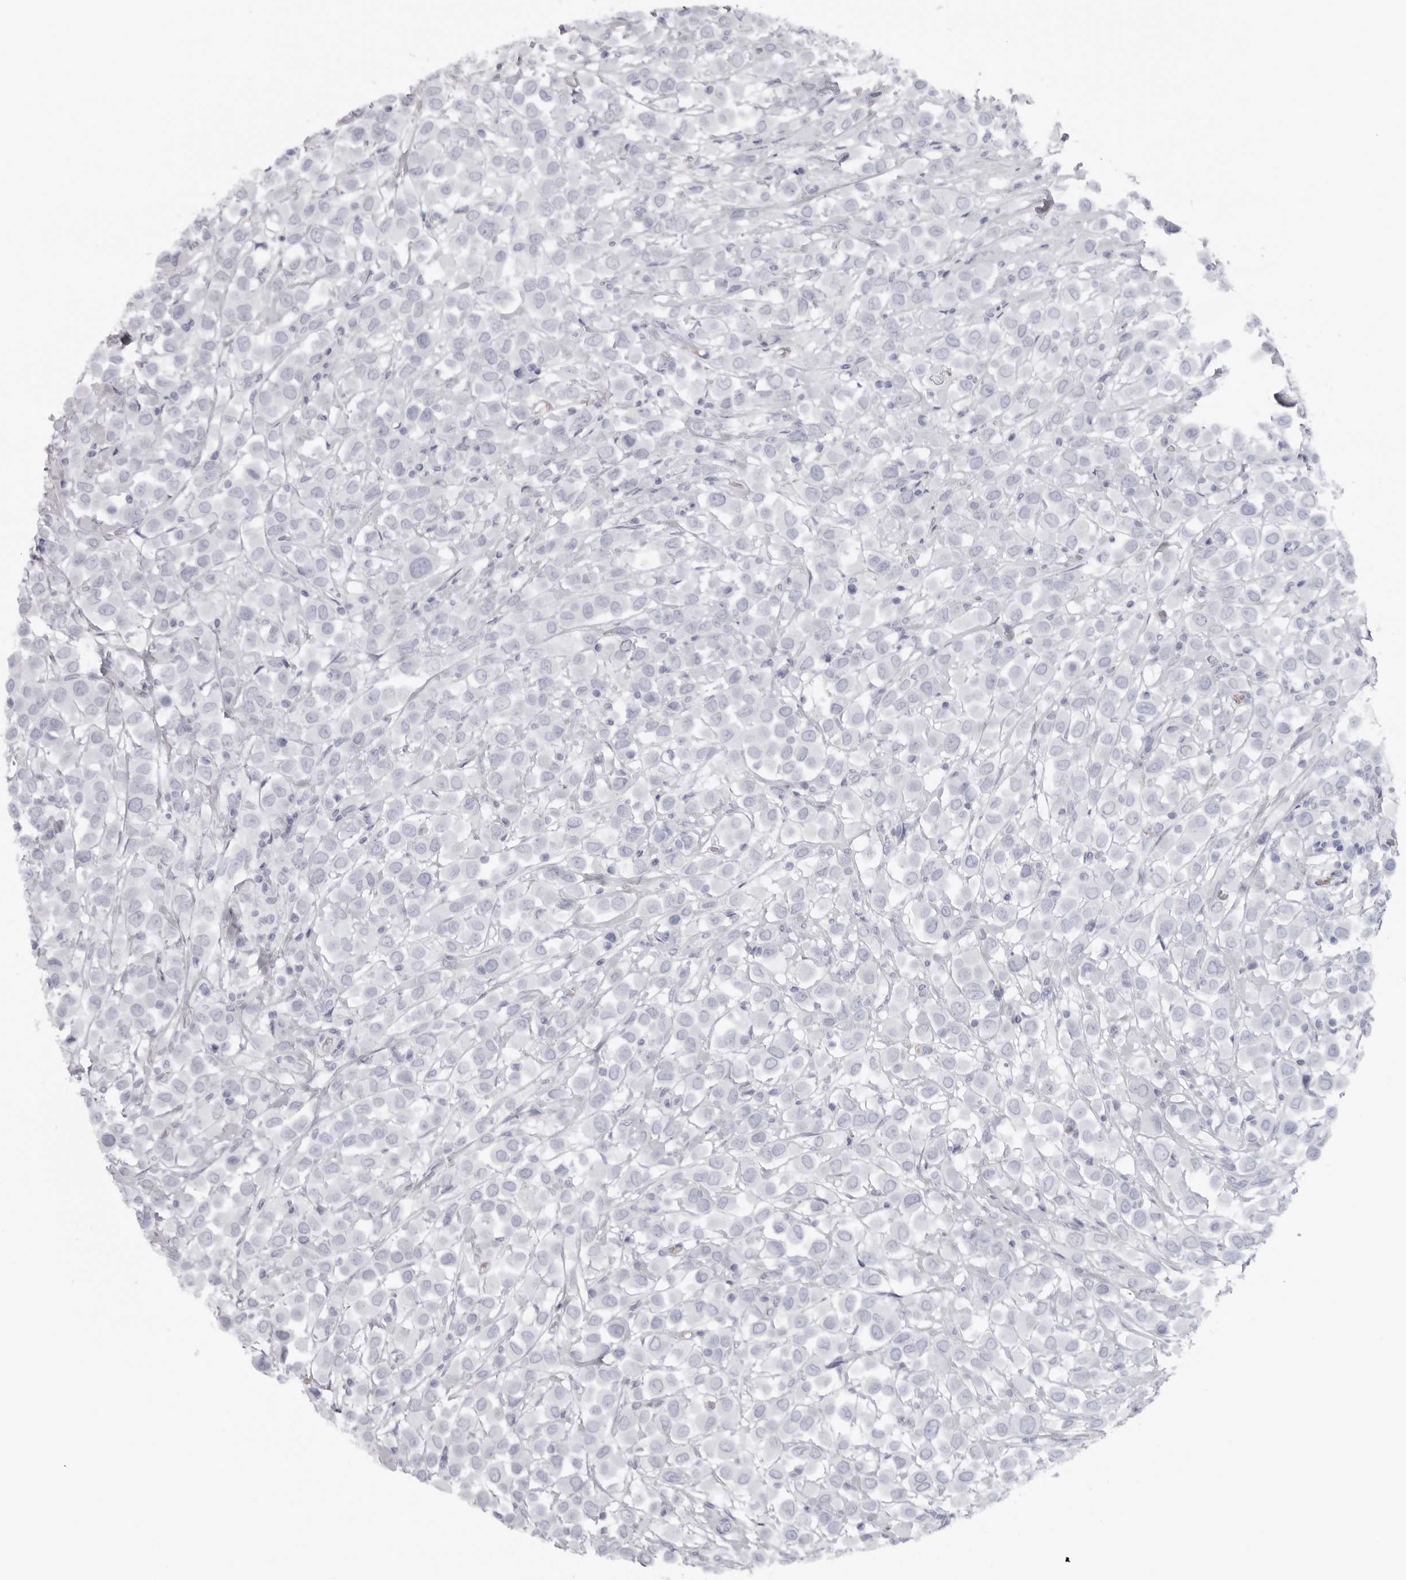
{"staining": {"intensity": "negative", "quantity": "none", "location": "none"}, "tissue": "breast cancer", "cell_type": "Tumor cells", "image_type": "cancer", "snomed": [{"axis": "morphology", "description": "Duct carcinoma"}, {"axis": "topography", "description": "Breast"}], "caption": "A micrograph of human breast cancer (intraductal carcinoma) is negative for staining in tumor cells.", "gene": "EPB41", "patient": {"sex": "female", "age": 61}}